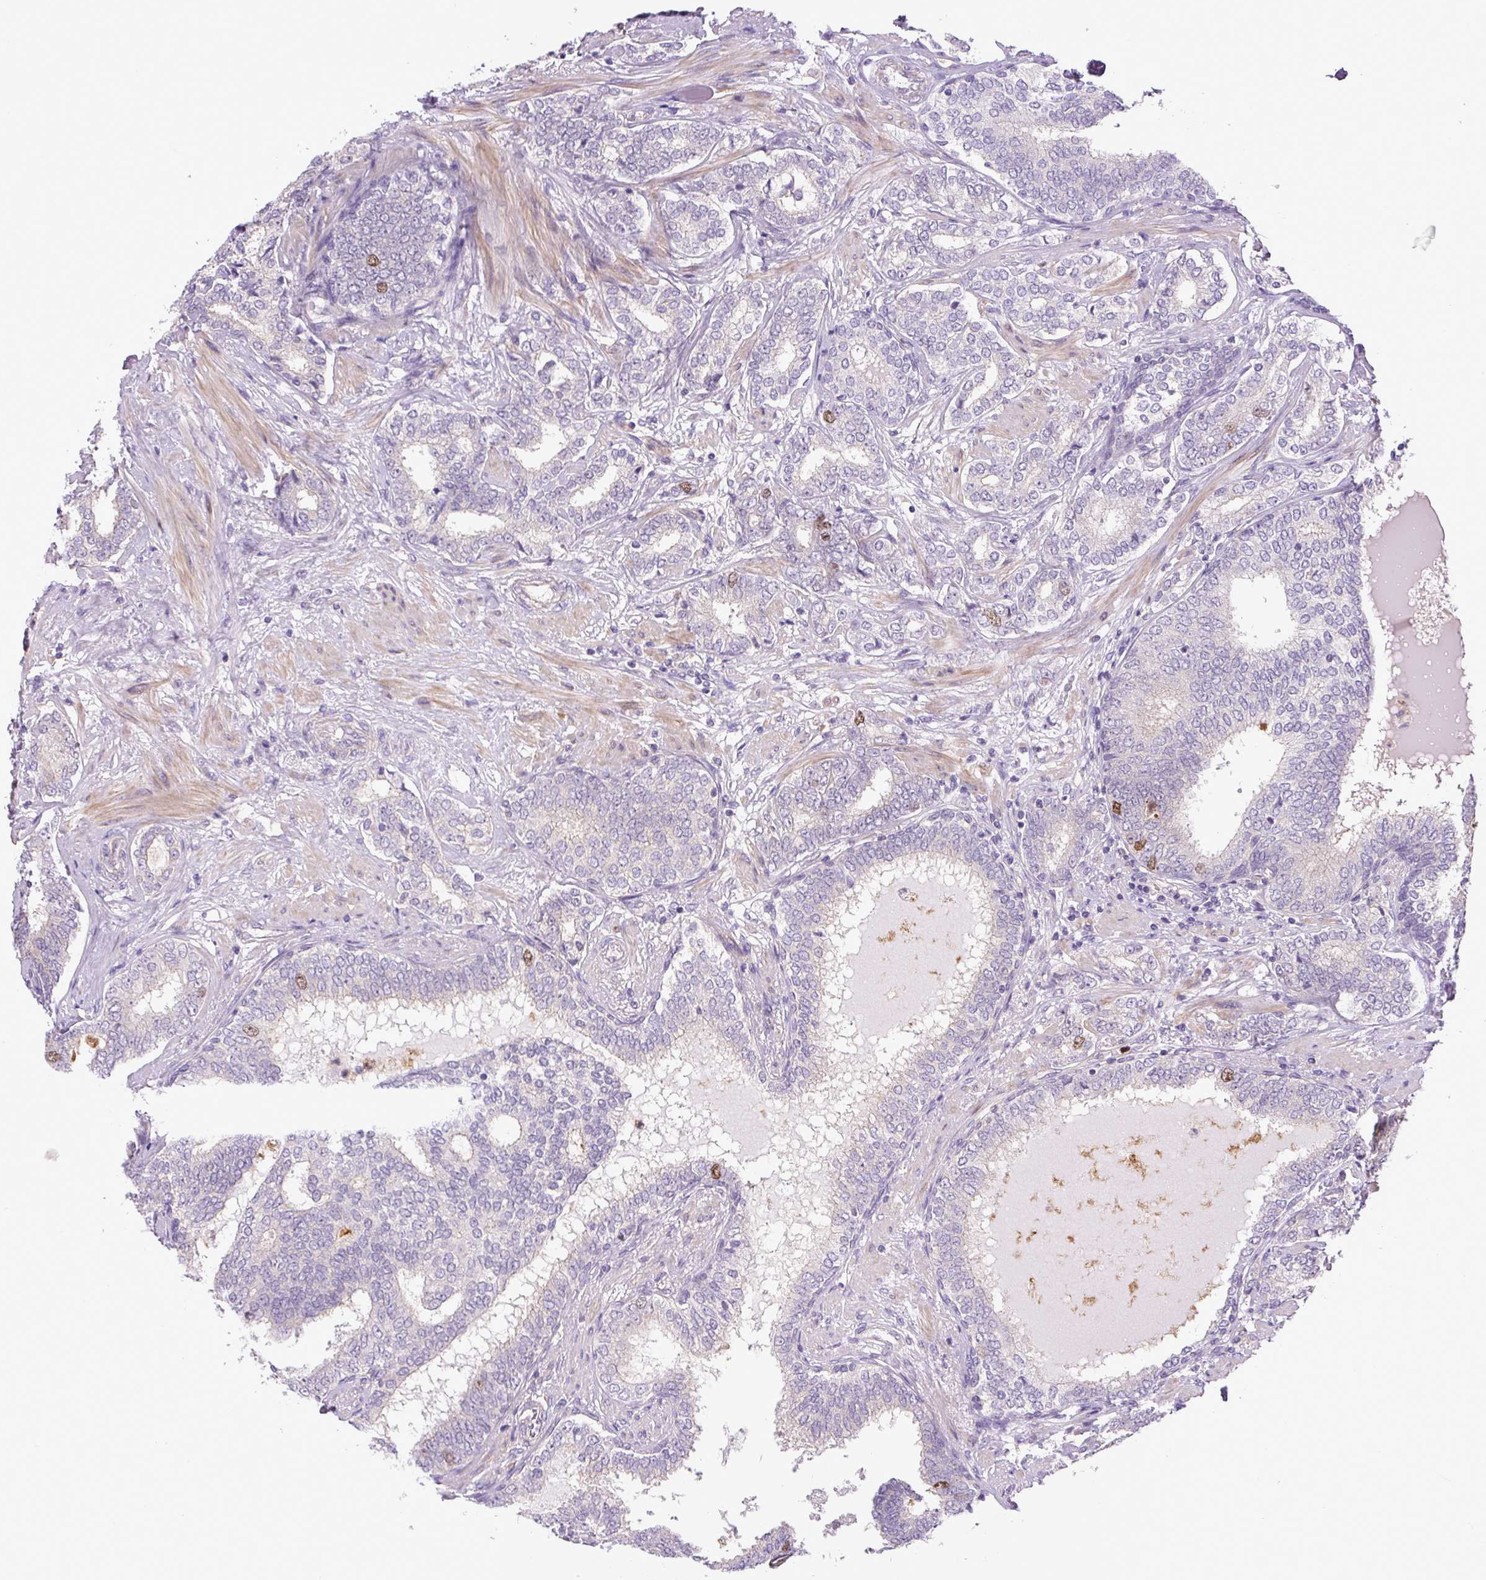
{"staining": {"intensity": "negative", "quantity": "none", "location": "none"}, "tissue": "prostate cancer", "cell_type": "Tumor cells", "image_type": "cancer", "snomed": [{"axis": "morphology", "description": "Adenocarcinoma, High grade"}, {"axis": "topography", "description": "Prostate"}], "caption": "The micrograph exhibits no significant positivity in tumor cells of prostate high-grade adenocarcinoma.", "gene": "KIFC1", "patient": {"sex": "male", "age": 72}}